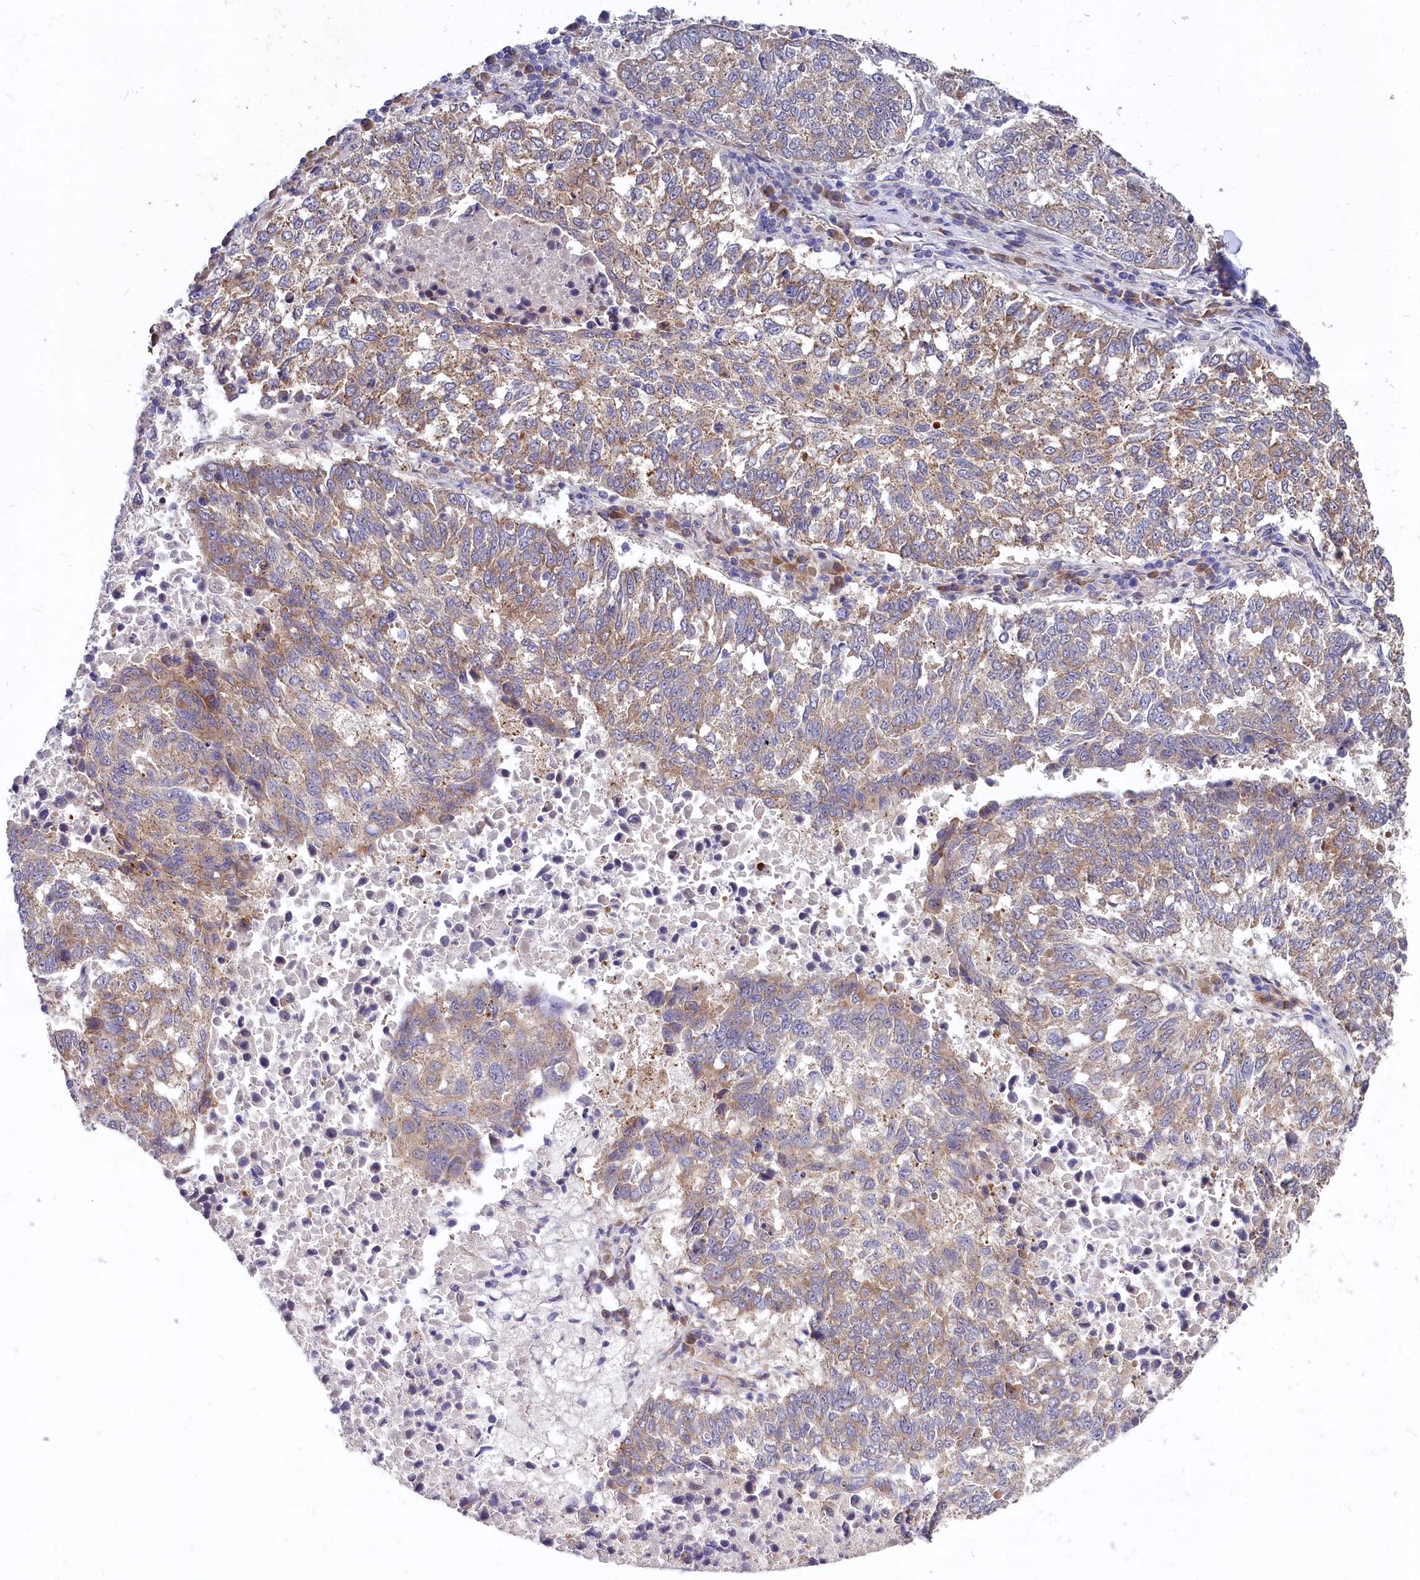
{"staining": {"intensity": "moderate", "quantity": "25%-75%", "location": "cytoplasmic/membranous"}, "tissue": "lung cancer", "cell_type": "Tumor cells", "image_type": "cancer", "snomed": [{"axis": "morphology", "description": "Squamous cell carcinoma, NOS"}, {"axis": "topography", "description": "Lung"}], "caption": "IHC micrograph of lung squamous cell carcinoma stained for a protein (brown), which exhibits medium levels of moderate cytoplasmic/membranous positivity in about 25%-75% of tumor cells.", "gene": "EIF2B2", "patient": {"sex": "male", "age": 73}}